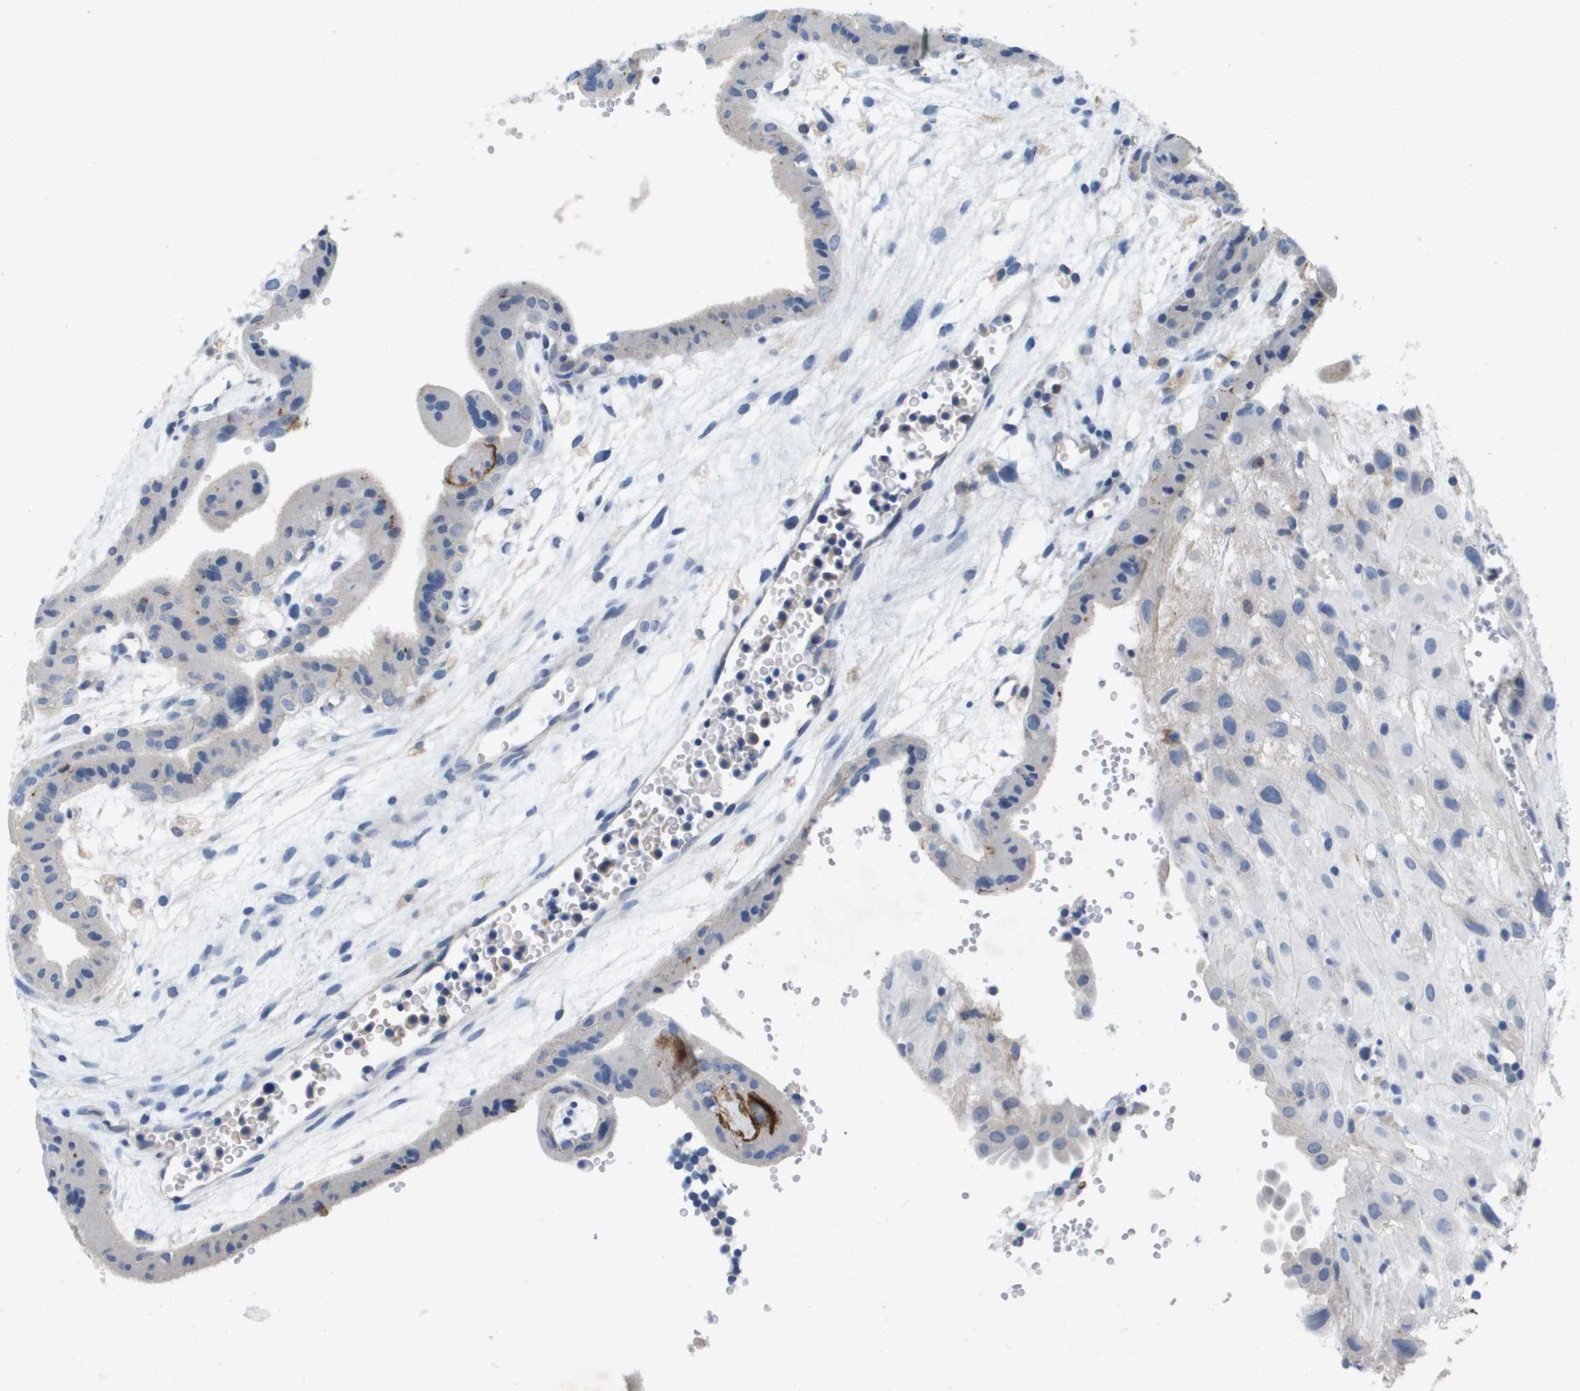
{"staining": {"intensity": "negative", "quantity": "none", "location": "none"}, "tissue": "placenta", "cell_type": "Decidual cells", "image_type": "normal", "snomed": [{"axis": "morphology", "description": "Normal tissue, NOS"}, {"axis": "topography", "description": "Placenta"}], "caption": "Immunohistochemistry (IHC) of normal placenta exhibits no expression in decidual cells.", "gene": "LIPG", "patient": {"sex": "female", "age": 18}}